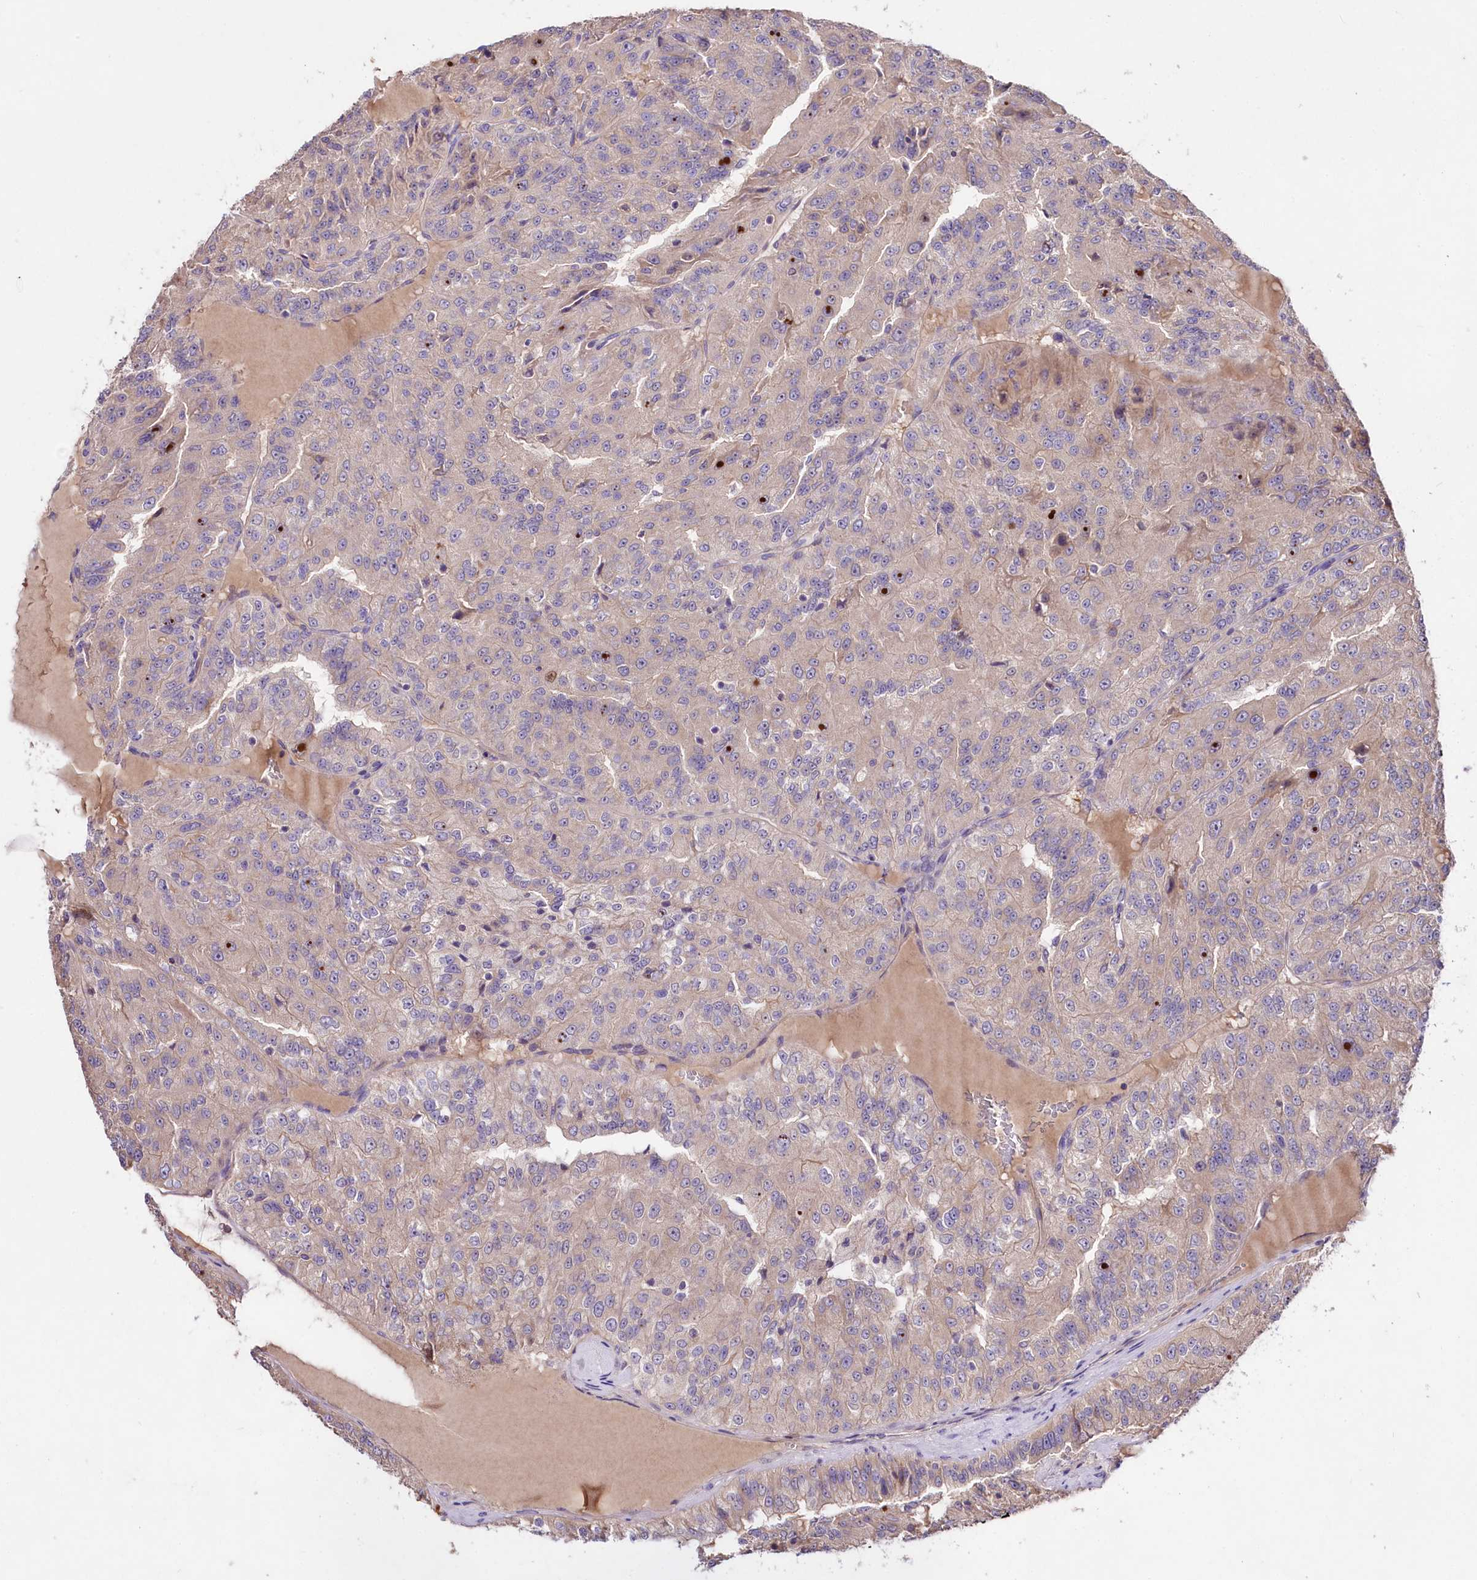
{"staining": {"intensity": "moderate", "quantity": "<25%", "location": "cytoplasmic/membranous"}, "tissue": "renal cancer", "cell_type": "Tumor cells", "image_type": "cancer", "snomed": [{"axis": "morphology", "description": "Adenocarcinoma, NOS"}, {"axis": "topography", "description": "Kidney"}], "caption": "Tumor cells show low levels of moderate cytoplasmic/membranous positivity in approximately <25% of cells in renal adenocarcinoma.", "gene": "TNPO3", "patient": {"sex": "female", "age": 63}}